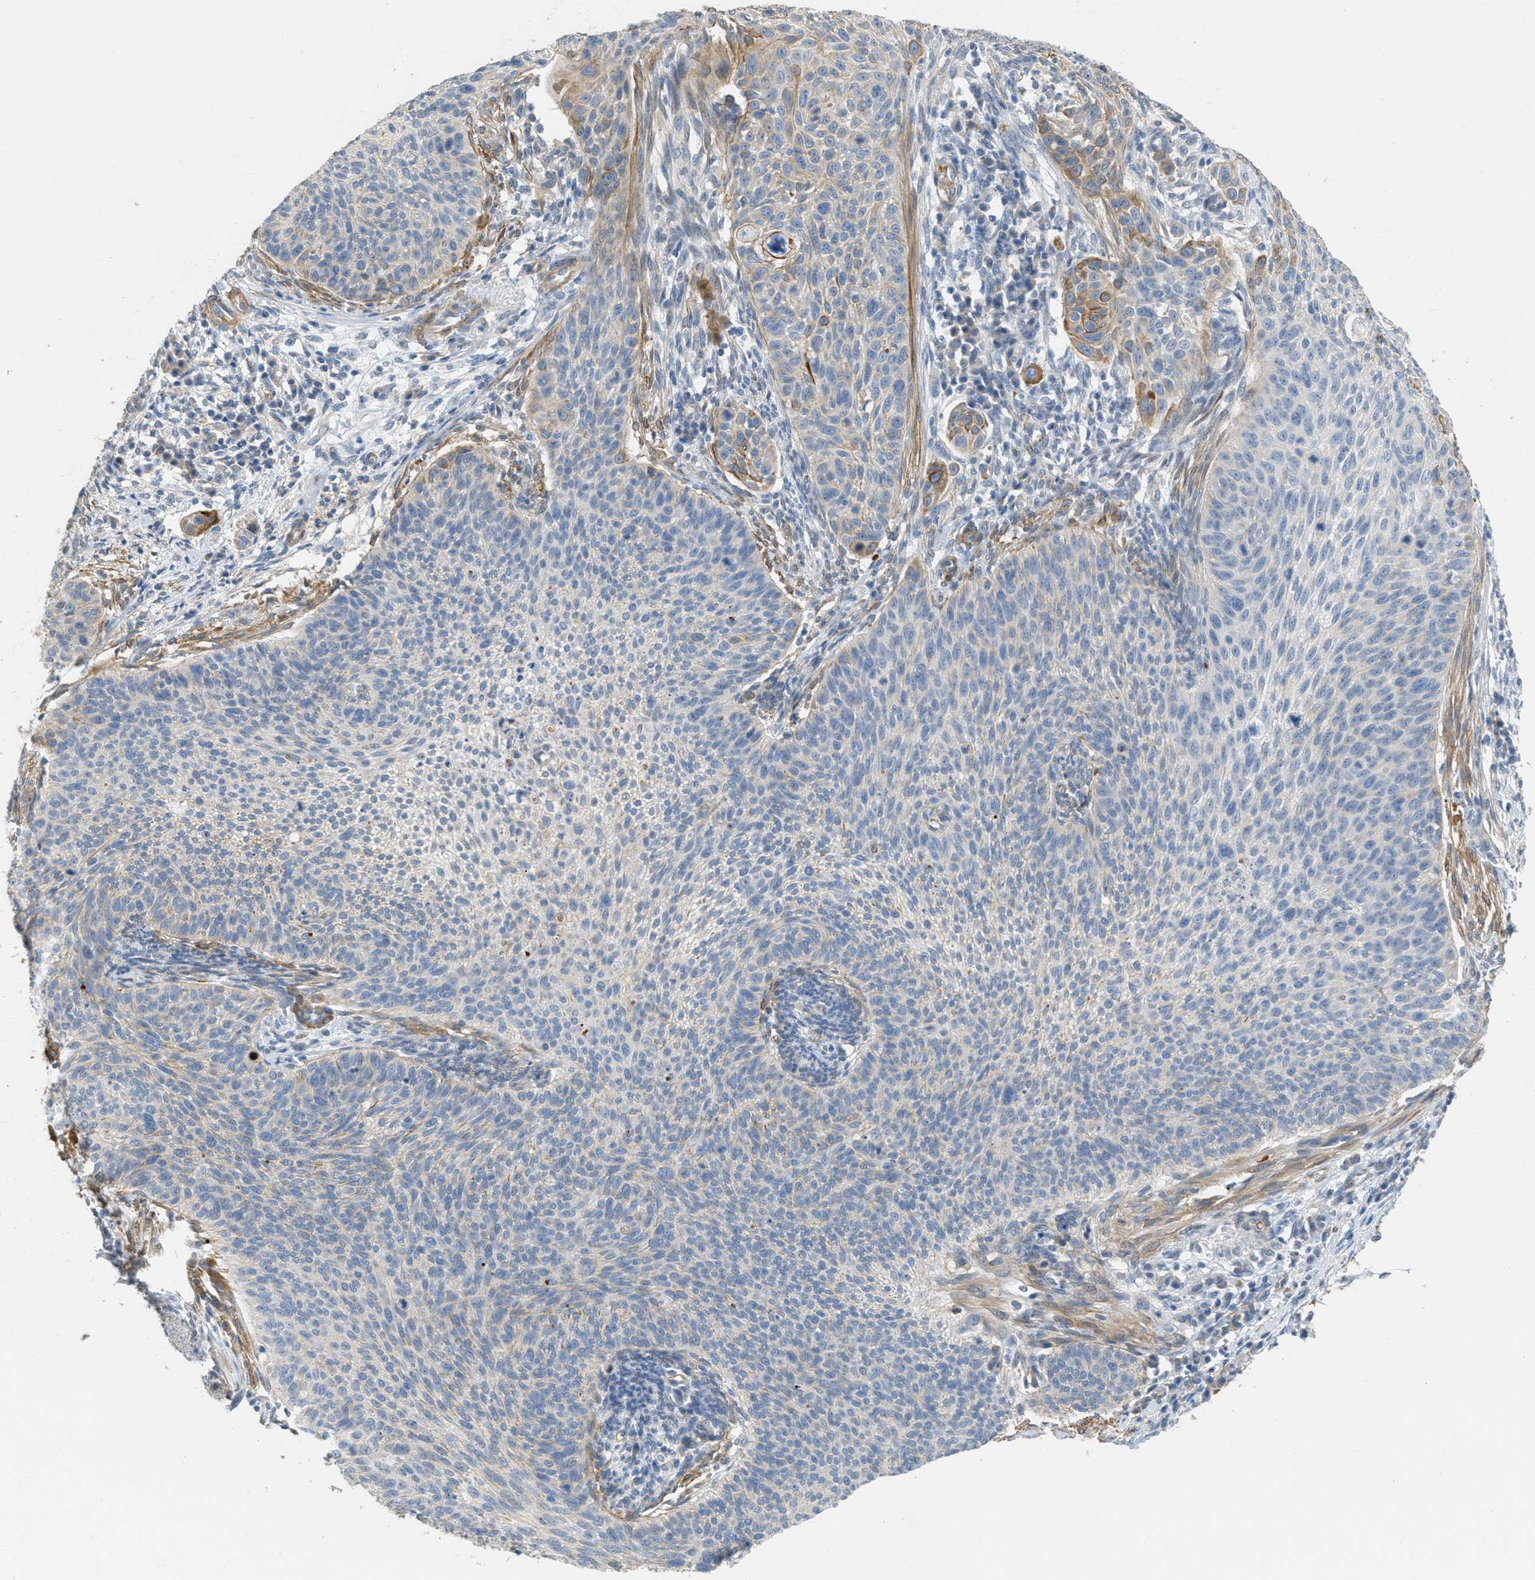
{"staining": {"intensity": "moderate", "quantity": "25%-75%", "location": "cytoplasmic/membranous"}, "tissue": "cervical cancer", "cell_type": "Tumor cells", "image_type": "cancer", "snomed": [{"axis": "morphology", "description": "Squamous cell carcinoma, NOS"}, {"axis": "topography", "description": "Cervix"}], "caption": "Human squamous cell carcinoma (cervical) stained with a brown dye shows moderate cytoplasmic/membranous positive expression in approximately 25%-75% of tumor cells.", "gene": "MRS2", "patient": {"sex": "female", "age": 70}}